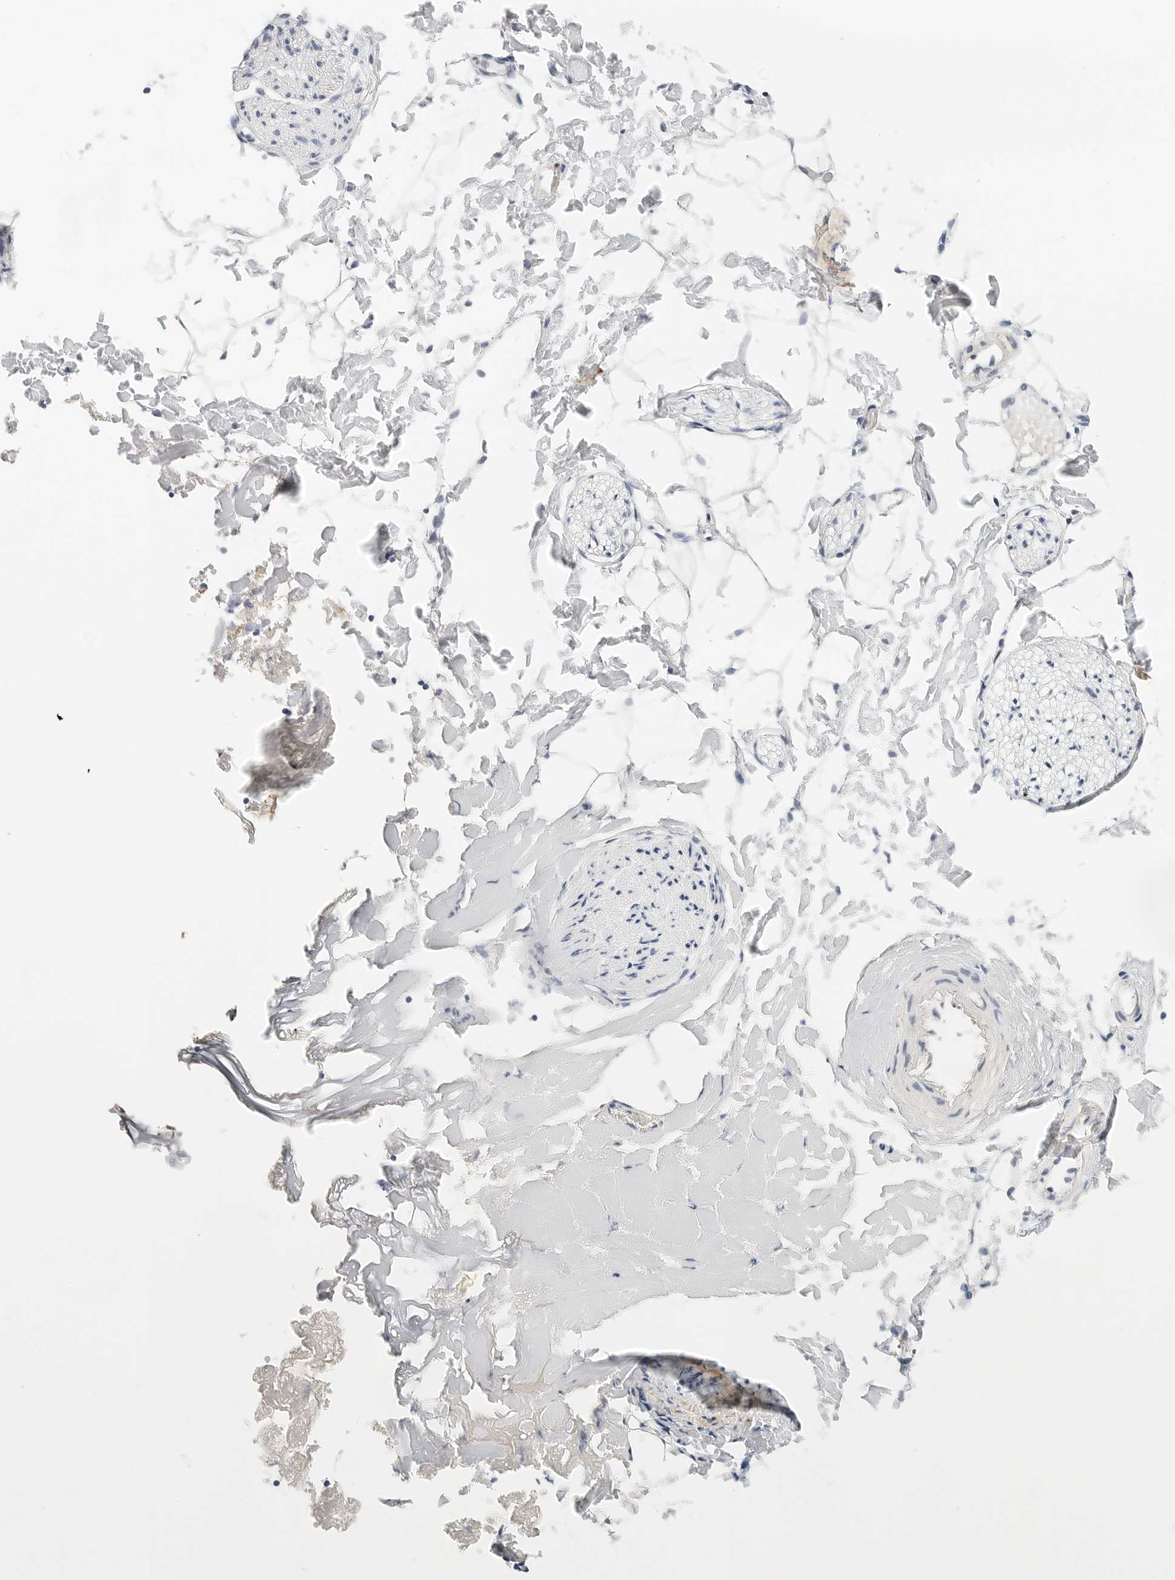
{"staining": {"intensity": "negative", "quantity": "none", "location": "none"}, "tissue": "adipose tissue", "cell_type": "Adipocytes", "image_type": "normal", "snomed": [{"axis": "morphology", "description": "Normal tissue, NOS"}, {"axis": "morphology", "description": "Adenocarcinoma, NOS"}, {"axis": "topography", "description": "Smooth muscle"}, {"axis": "topography", "description": "Colon"}], "caption": "Micrograph shows no significant protein positivity in adipocytes of normal adipose tissue. (DAB (3,3'-diaminobenzidine) IHC visualized using brightfield microscopy, high magnification).", "gene": "PKDCC", "patient": {"sex": "male", "age": 14}}